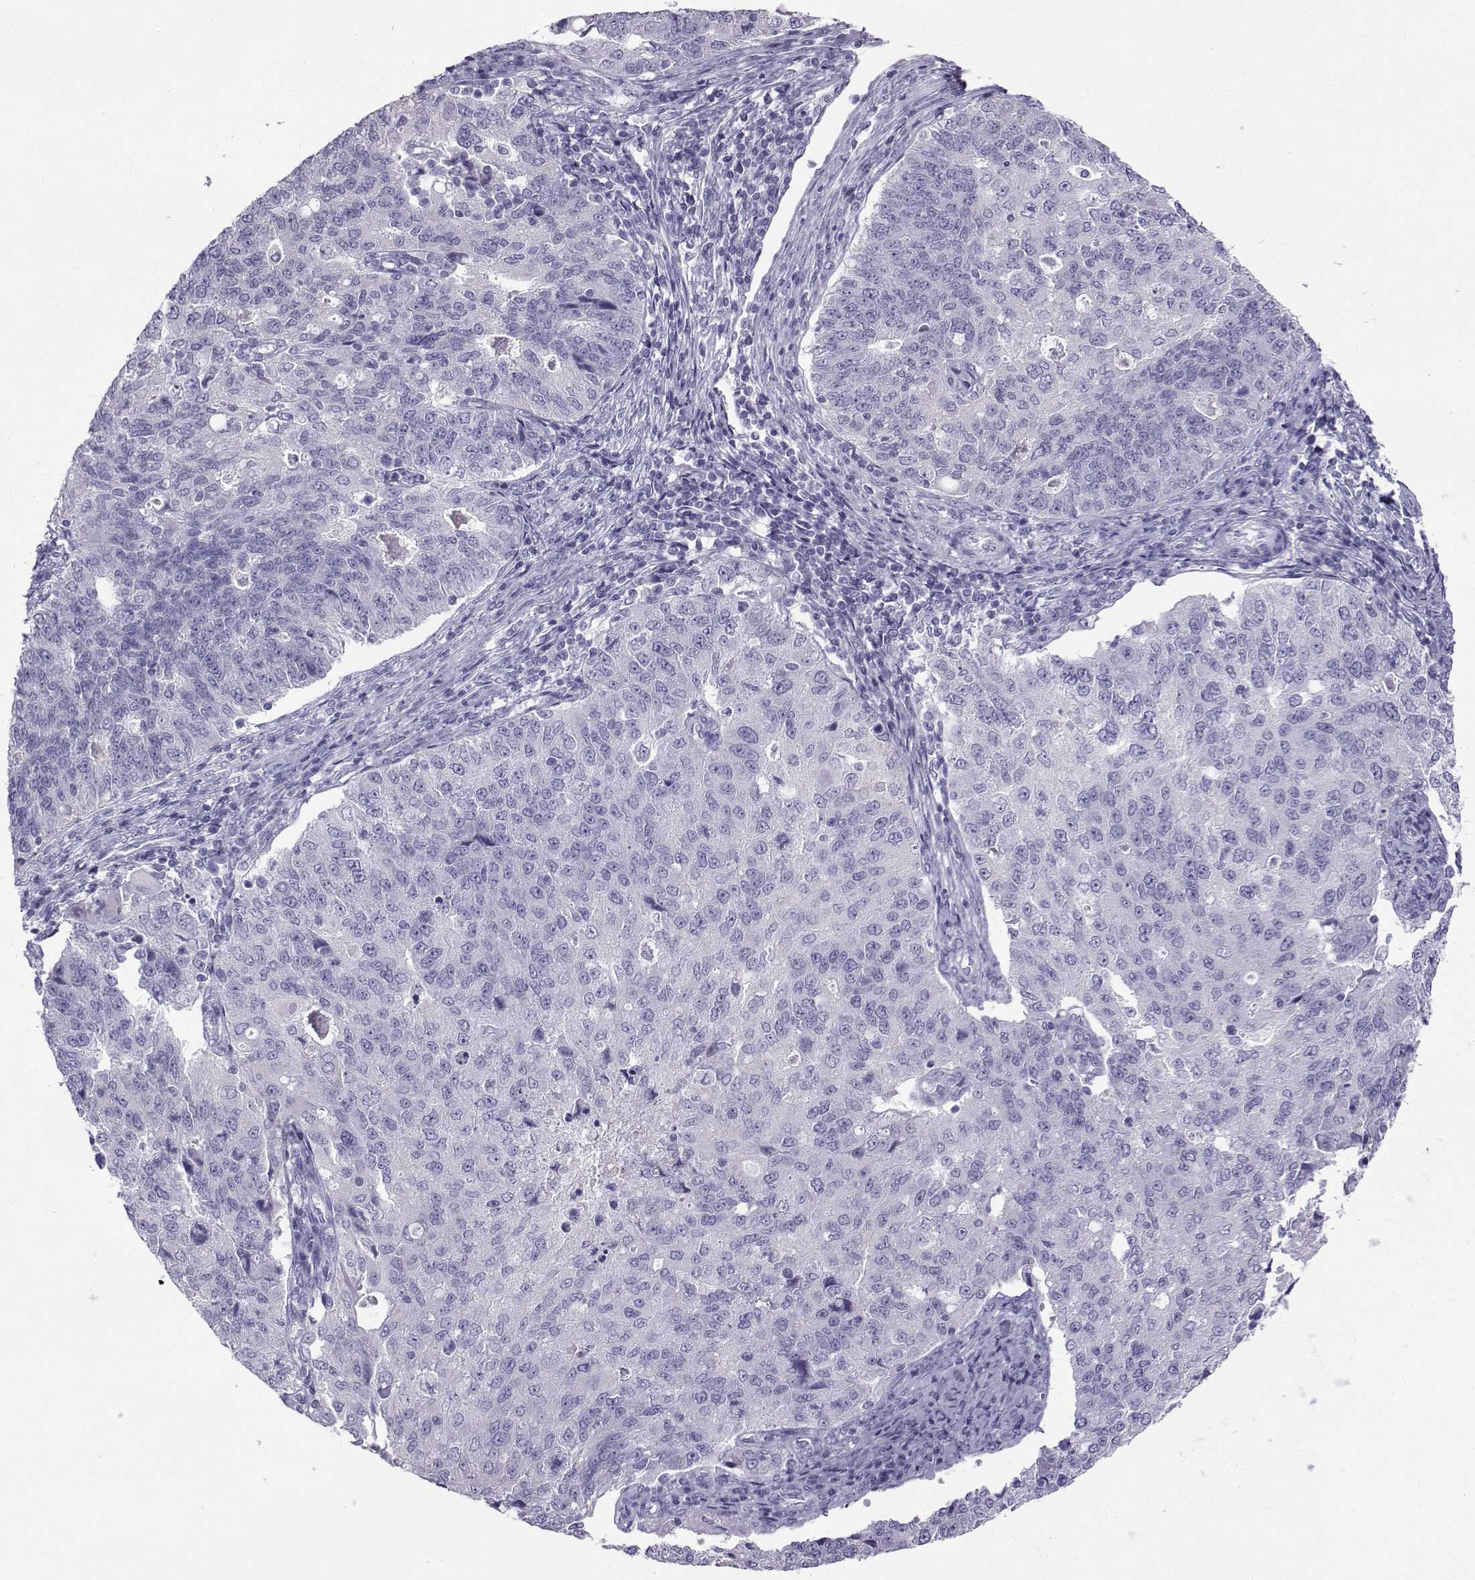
{"staining": {"intensity": "negative", "quantity": "none", "location": "none"}, "tissue": "endometrial cancer", "cell_type": "Tumor cells", "image_type": "cancer", "snomed": [{"axis": "morphology", "description": "Adenocarcinoma, NOS"}, {"axis": "topography", "description": "Endometrium"}], "caption": "Tumor cells are negative for brown protein staining in endometrial cancer (adenocarcinoma). Nuclei are stained in blue.", "gene": "NEFL", "patient": {"sex": "female", "age": 43}}